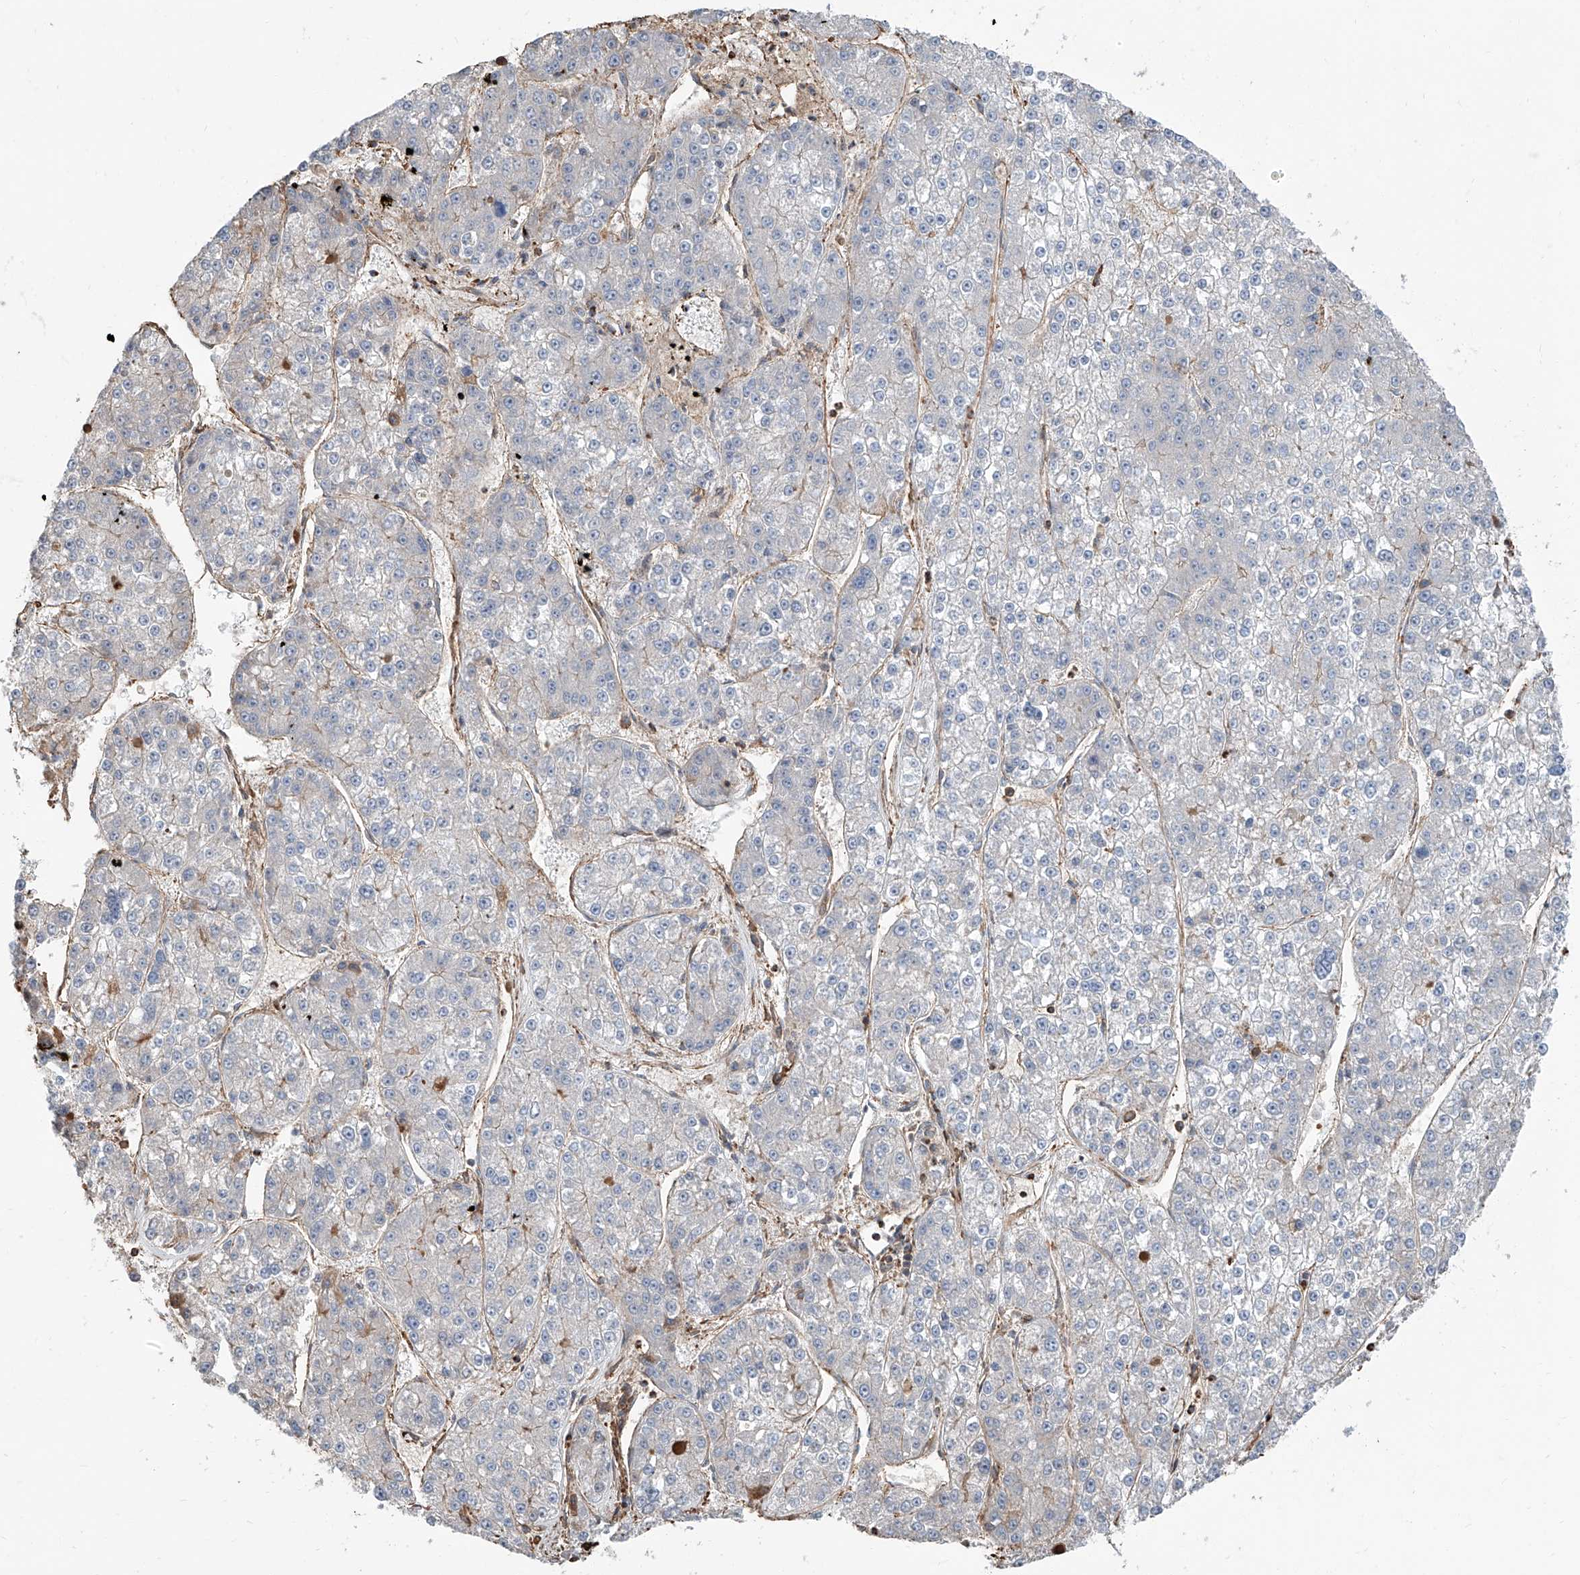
{"staining": {"intensity": "negative", "quantity": "none", "location": "none"}, "tissue": "liver cancer", "cell_type": "Tumor cells", "image_type": "cancer", "snomed": [{"axis": "morphology", "description": "Carcinoma, Hepatocellular, NOS"}, {"axis": "topography", "description": "Liver"}], "caption": "Hepatocellular carcinoma (liver) was stained to show a protein in brown. There is no significant staining in tumor cells. (DAB IHC, high magnification).", "gene": "PIEZO2", "patient": {"sex": "female", "age": 73}}